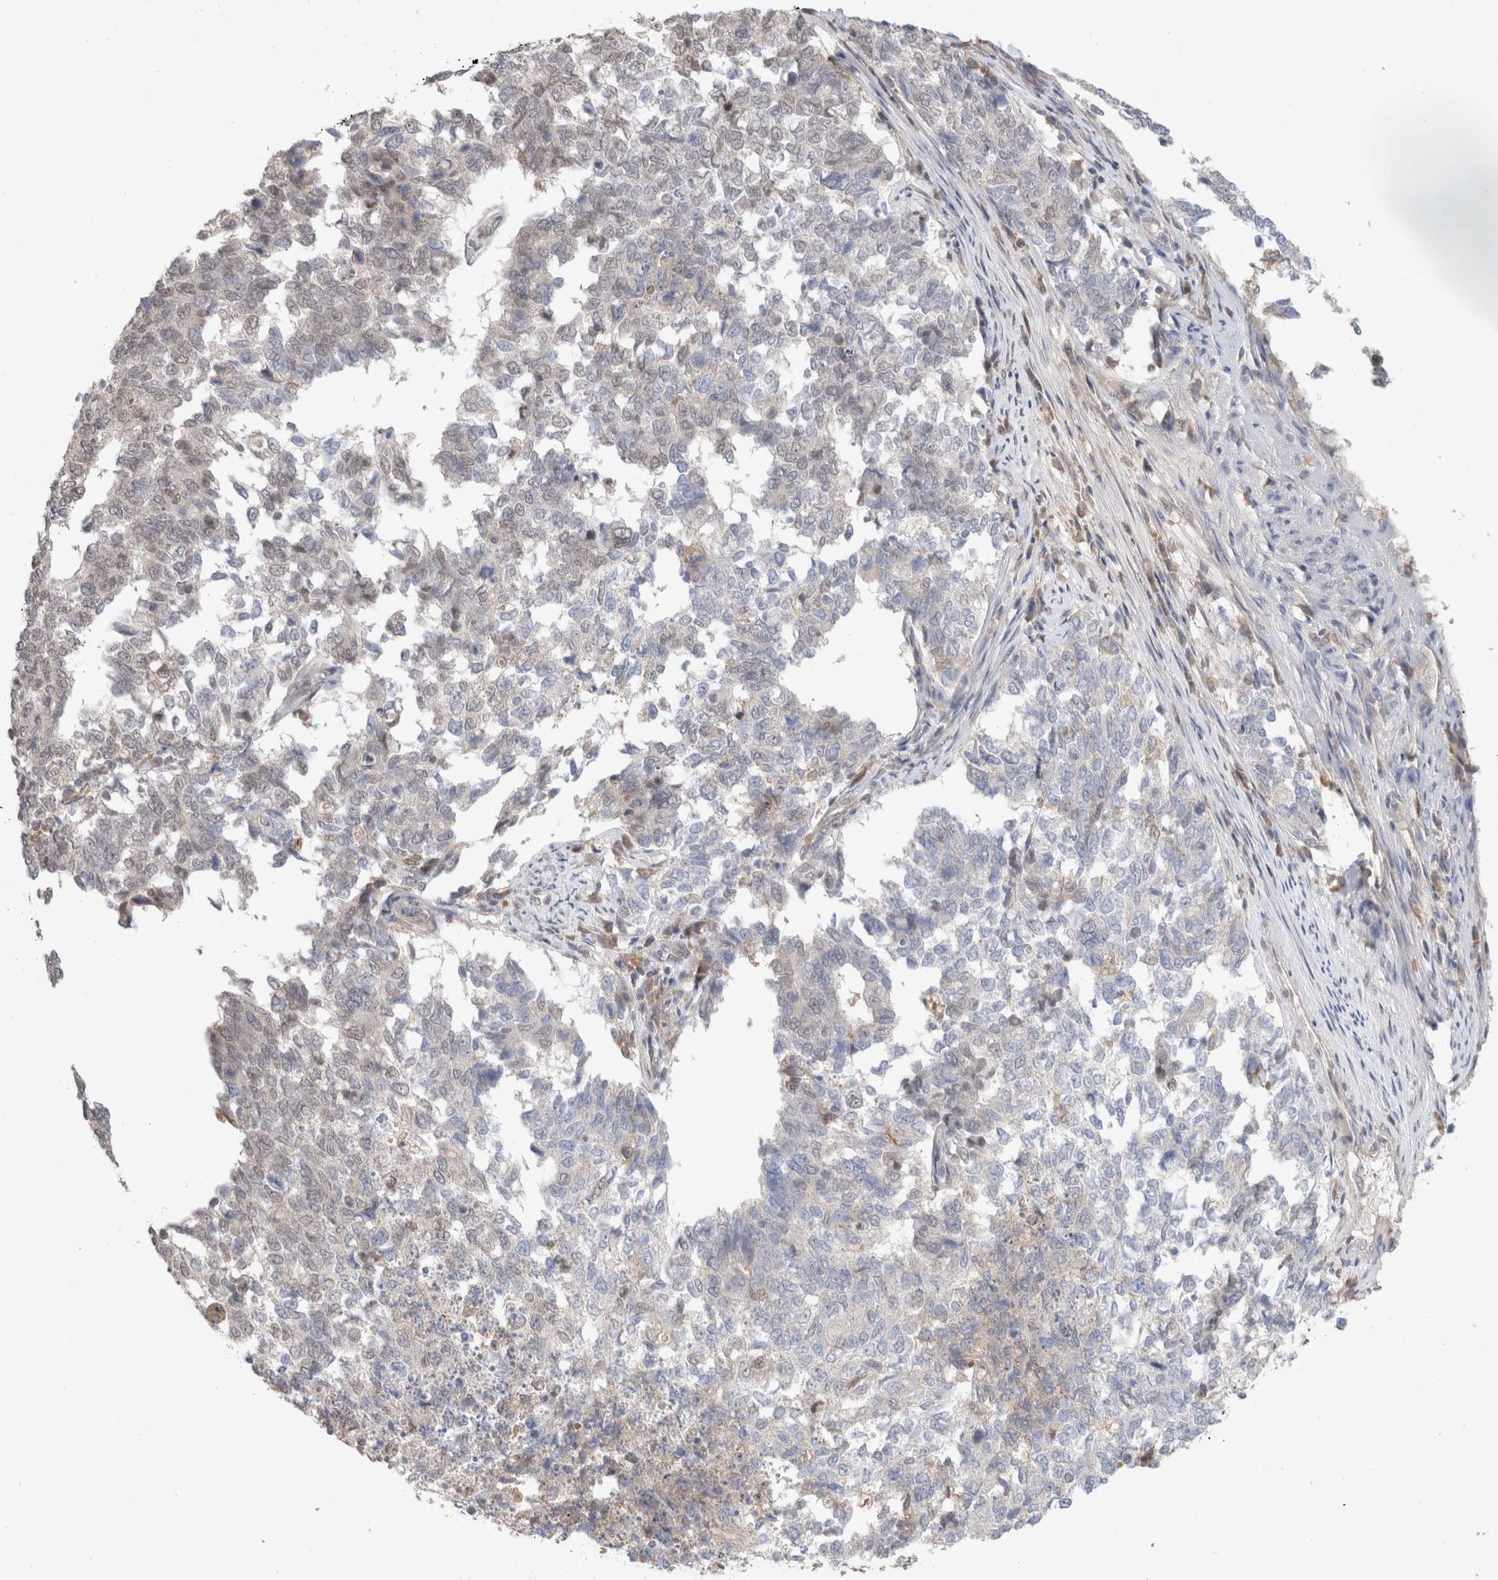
{"staining": {"intensity": "negative", "quantity": "none", "location": "none"}, "tissue": "cervical cancer", "cell_type": "Tumor cells", "image_type": "cancer", "snomed": [{"axis": "morphology", "description": "Squamous cell carcinoma, NOS"}, {"axis": "topography", "description": "Cervix"}], "caption": "High power microscopy photomicrograph of an immunohistochemistry histopathology image of squamous cell carcinoma (cervical), revealing no significant staining in tumor cells. Nuclei are stained in blue.", "gene": "SYDE2", "patient": {"sex": "female", "age": 63}}